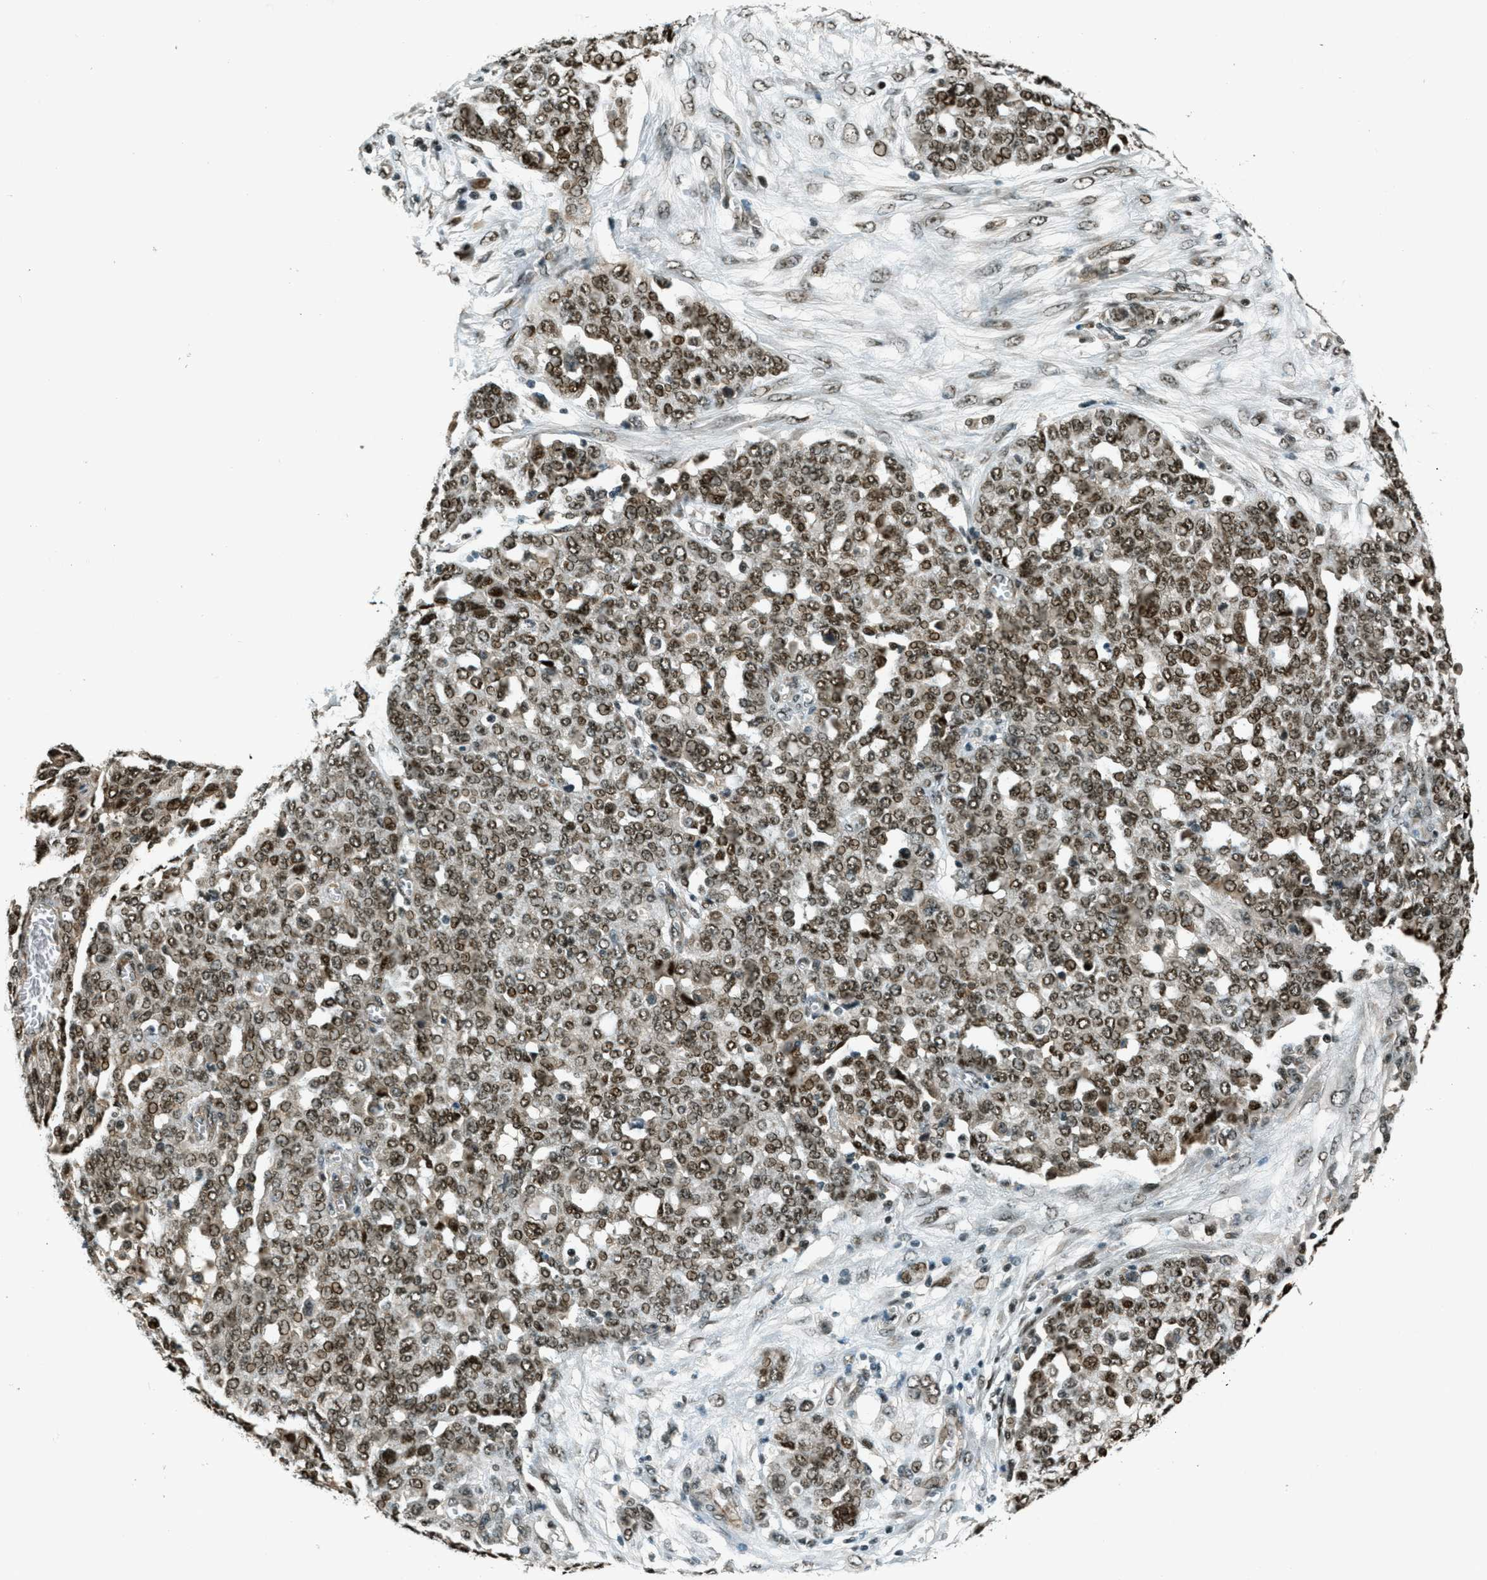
{"staining": {"intensity": "strong", "quantity": ">75%", "location": "nuclear"}, "tissue": "ovarian cancer", "cell_type": "Tumor cells", "image_type": "cancer", "snomed": [{"axis": "morphology", "description": "Cystadenocarcinoma, serous, NOS"}, {"axis": "topography", "description": "Soft tissue"}, {"axis": "topography", "description": "Ovary"}], "caption": "There is high levels of strong nuclear expression in tumor cells of serous cystadenocarcinoma (ovarian), as demonstrated by immunohistochemical staining (brown color).", "gene": "FOXM1", "patient": {"sex": "female", "age": 57}}